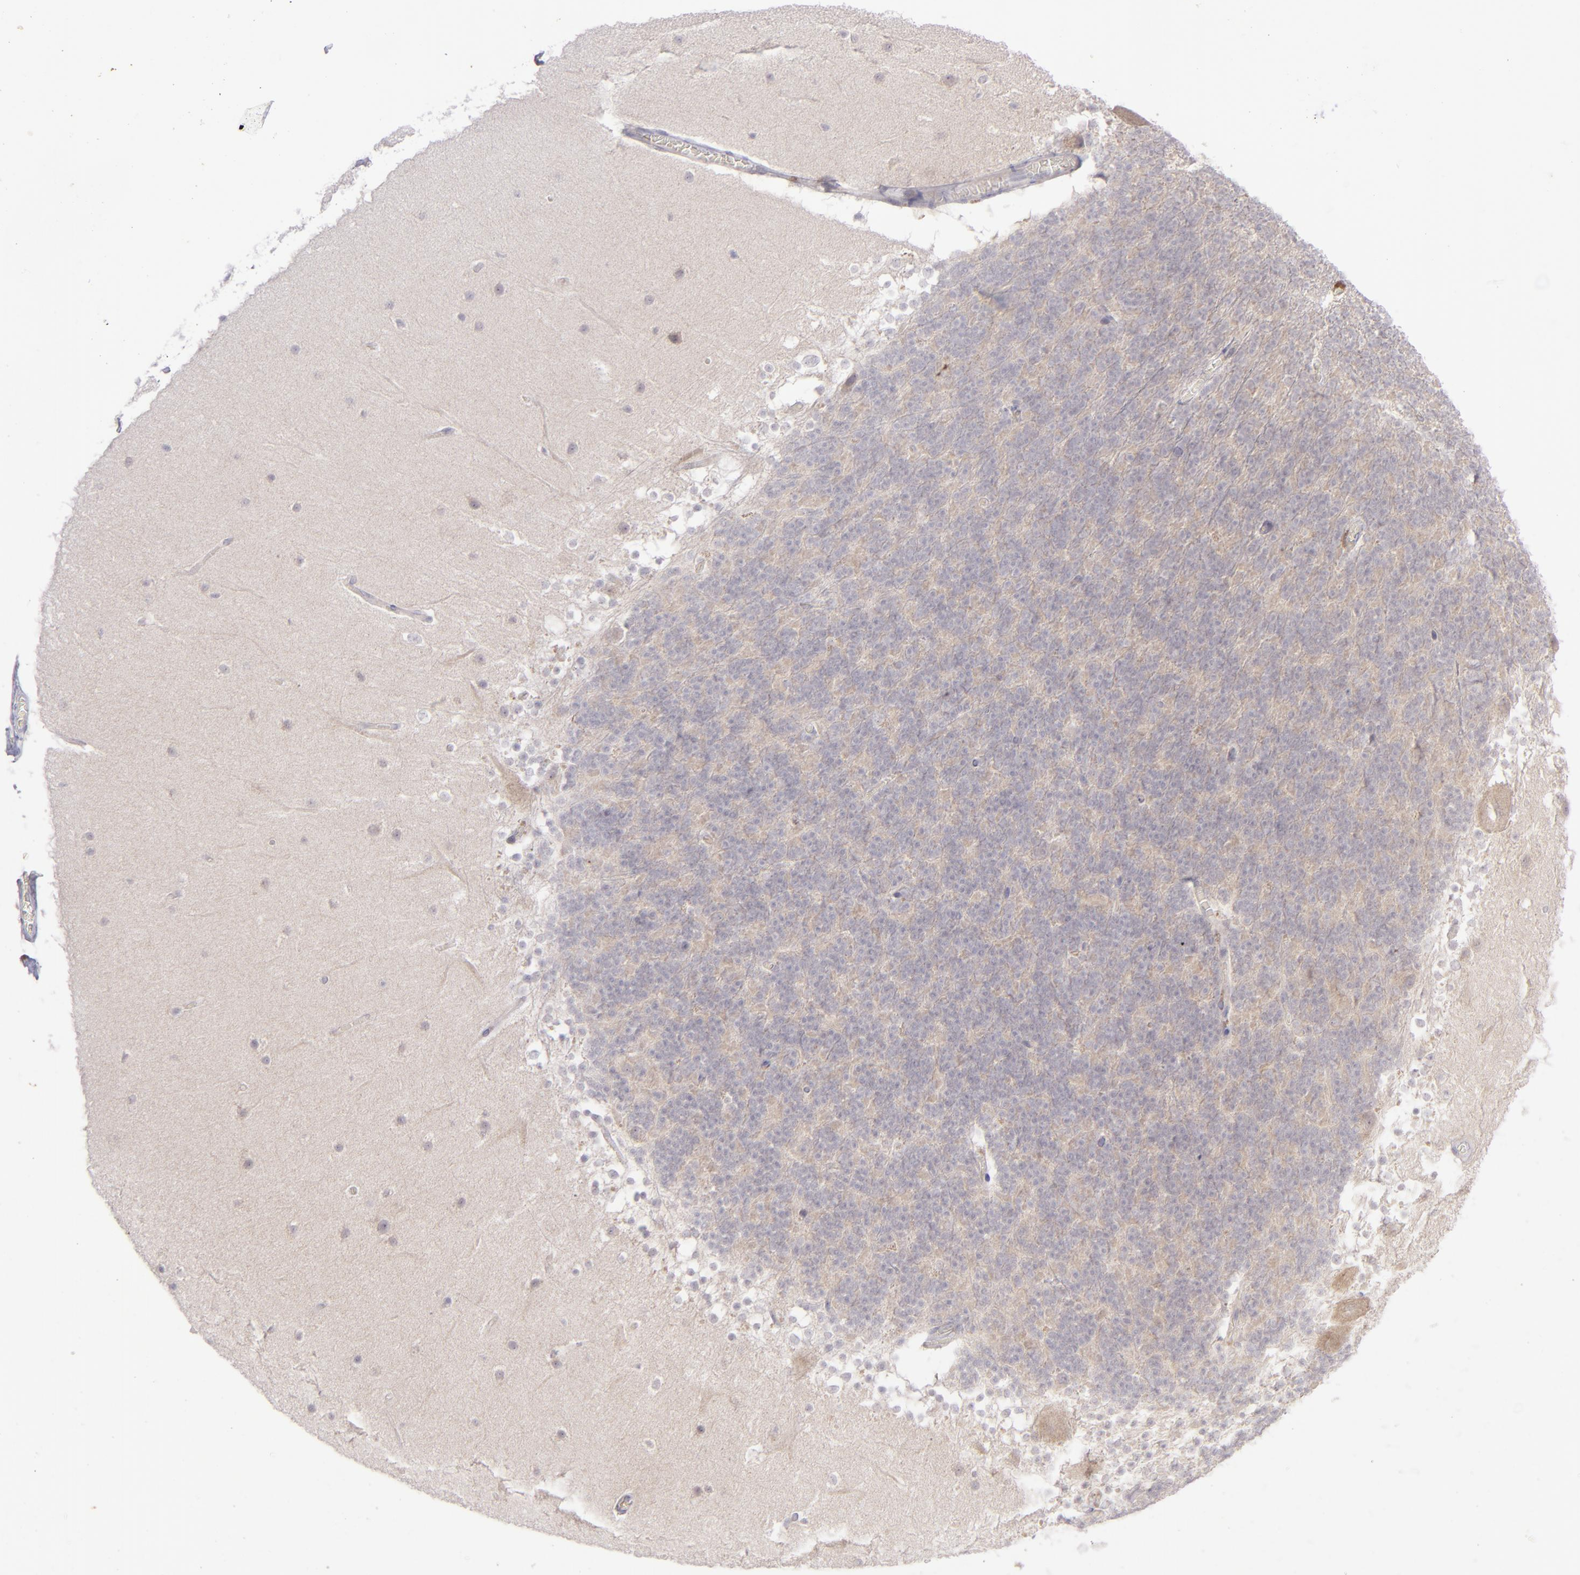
{"staining": {"intensity": "negative", "quantity": "none", "location": "none"}, "tissue": "cerebellum", "cell_type": "Cells in granular layer", "image_type": "normal", "snomed": [{"axis": "morphology", "description": "Normal tissue, NOS"}, {"axis": "topography", "description": "Cerebellum"}], "caption": "Histopathology image shows no protein positivity in cells in granular layer of benign cerebellum. (Stains: DAB IHC with hematoxylin counter stain, Microscopy: brightfield microscopy at high magnification).", "gene": "EVPL", "patient": {"sex": "female", "age": 19}}